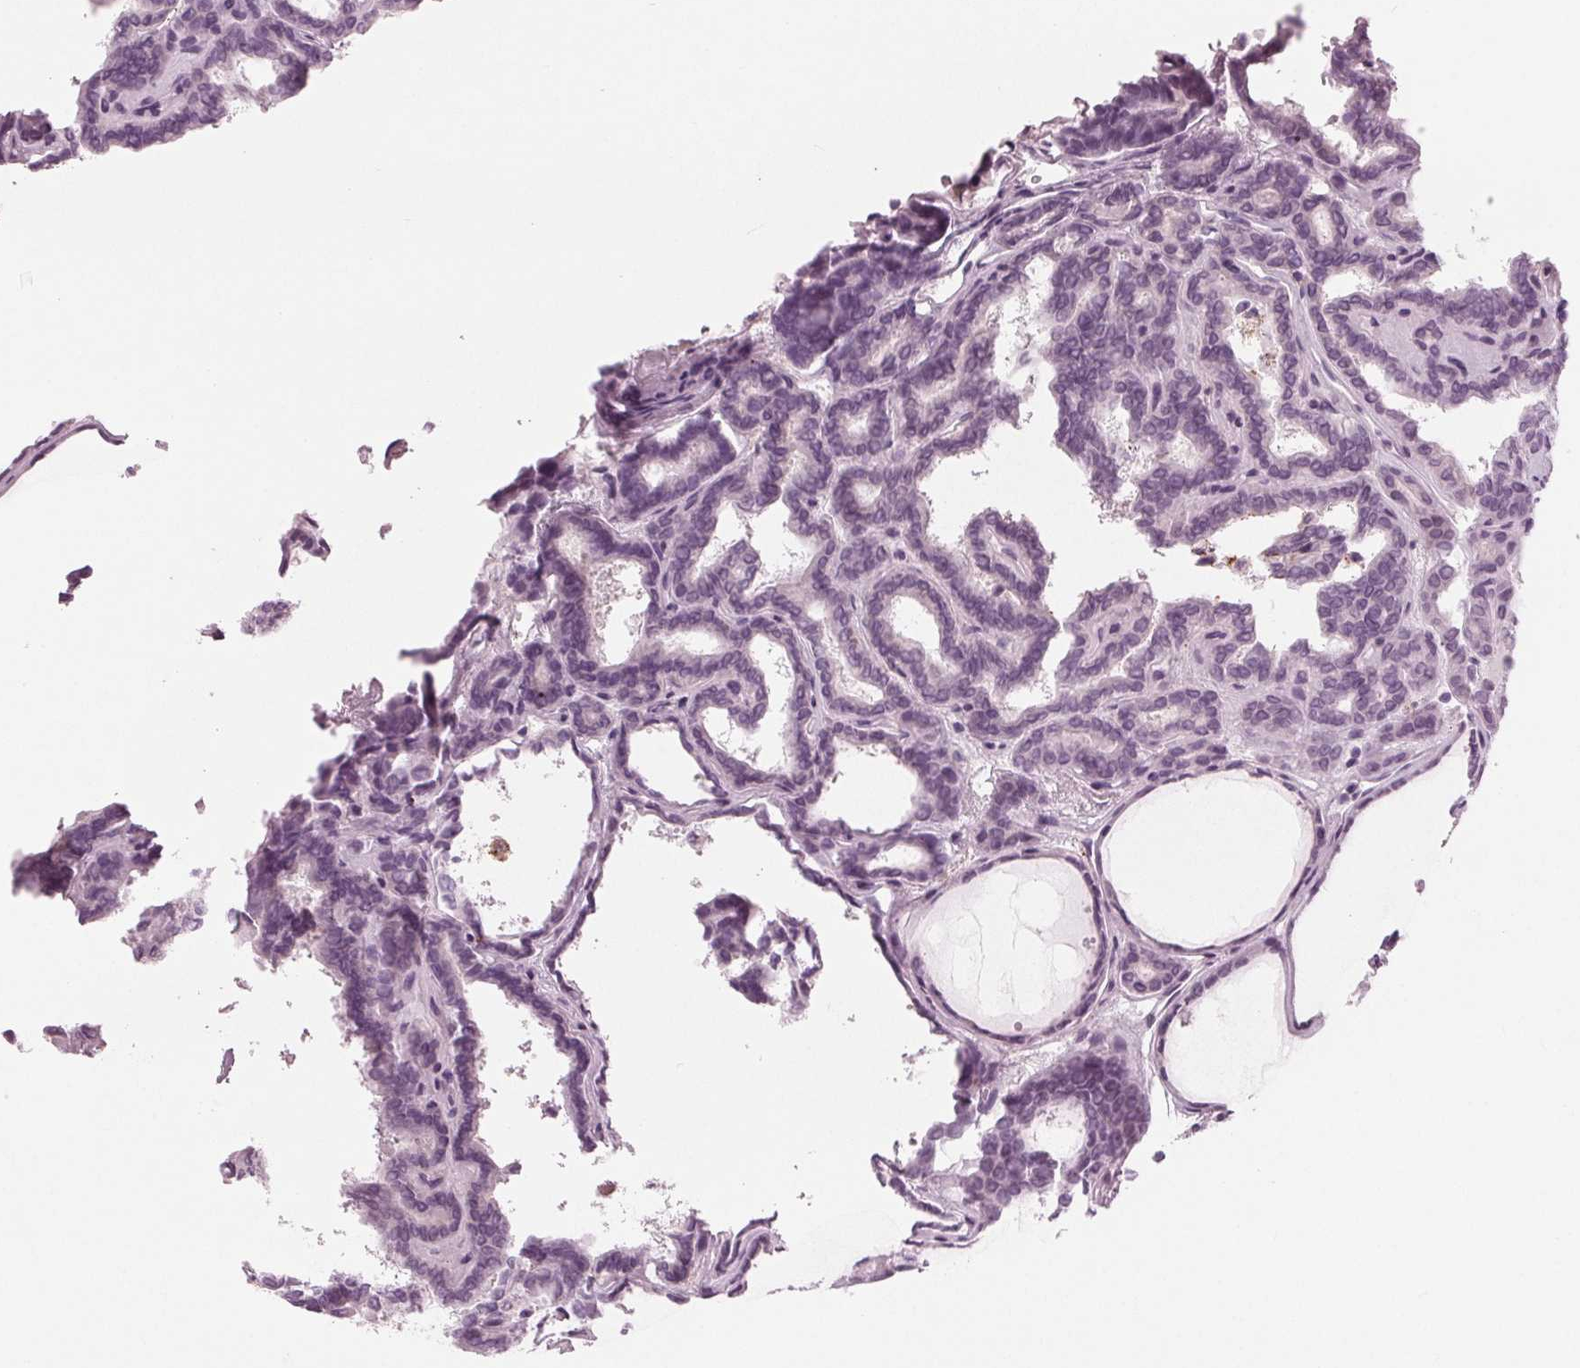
{"staining": {"intensity": "negative", "quantity": "none", "location": "none"}, "tissue": "thyroid cancer", "cell_type": "Tumor cells", "image_type": "cancer", "snomed": [{"axis": "morphology", "description": "Papillary adenocarcinoma, NOS"}, {"axis": "topography", "description": "Thyroid gland"}], "caption": "Micrograph shows no protein staining in tumor cells of thyroid cancer (papillary adenocarcinoma) tissue.", "gene": "BTLA", "patient": {"sex": "female", "age": 46}}